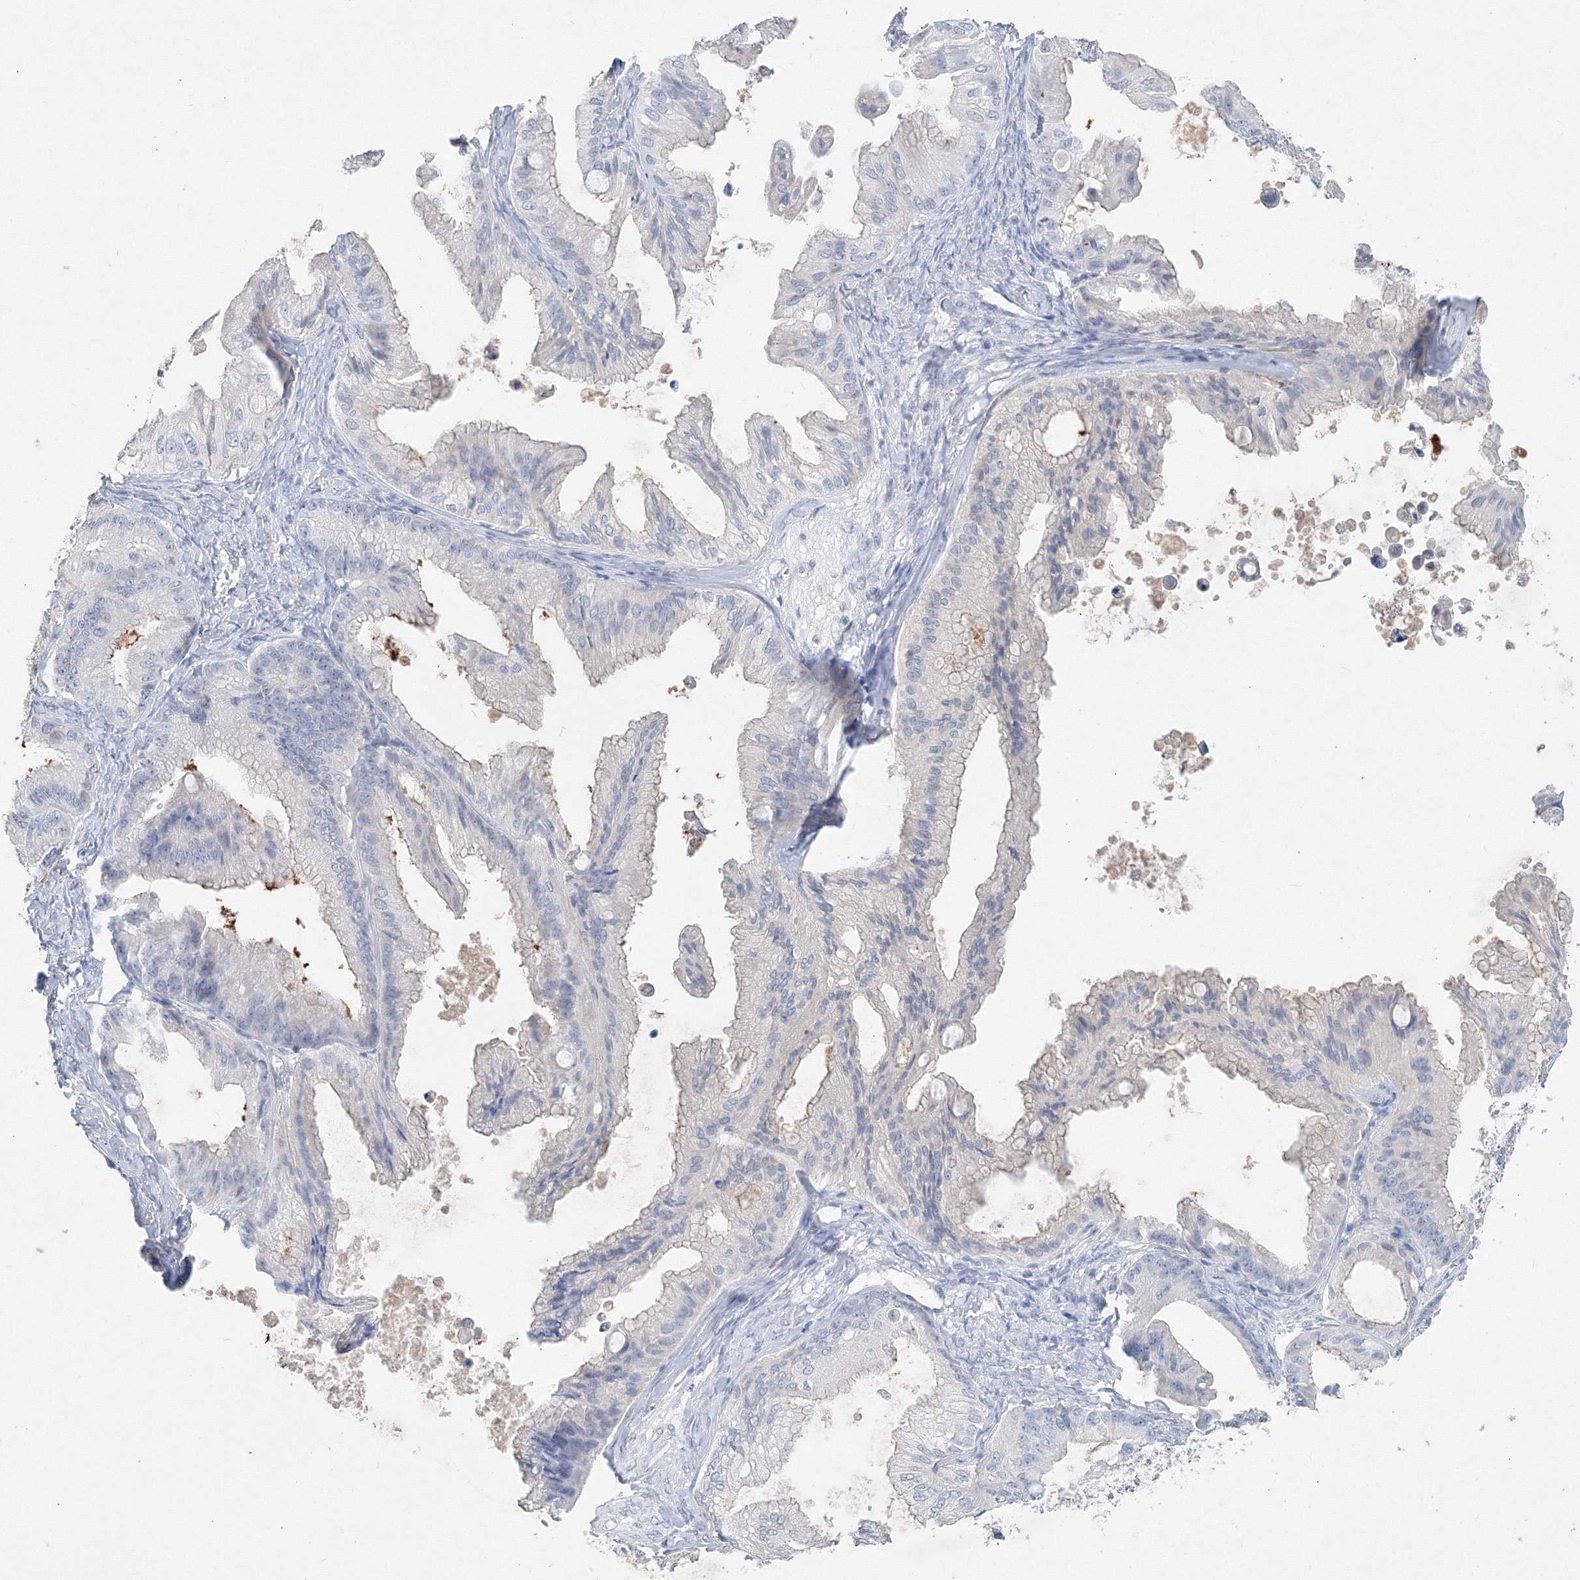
{"staining": {"intensity": "negative", "quantity": "none", "location": "none"}, "tissue": "ovarian cancer", "cell_type": "Tumor cells", "image_type": "cancer", "snomed": [{"axis": "morphology", "description": "Cystadenocarcinoma, mucinous, NOS"}, {"axis": "topography", "description": "Ovary"}], "caption": "DAB (3,3'-diaminobenzidine) immunohistochemical staining of mucinous cystadenocarcinoma (ovarian) displays no significant positivity in tumor cells.", "gene": "OSBPL6", "patient": {"sex": "female", "age": 71}}